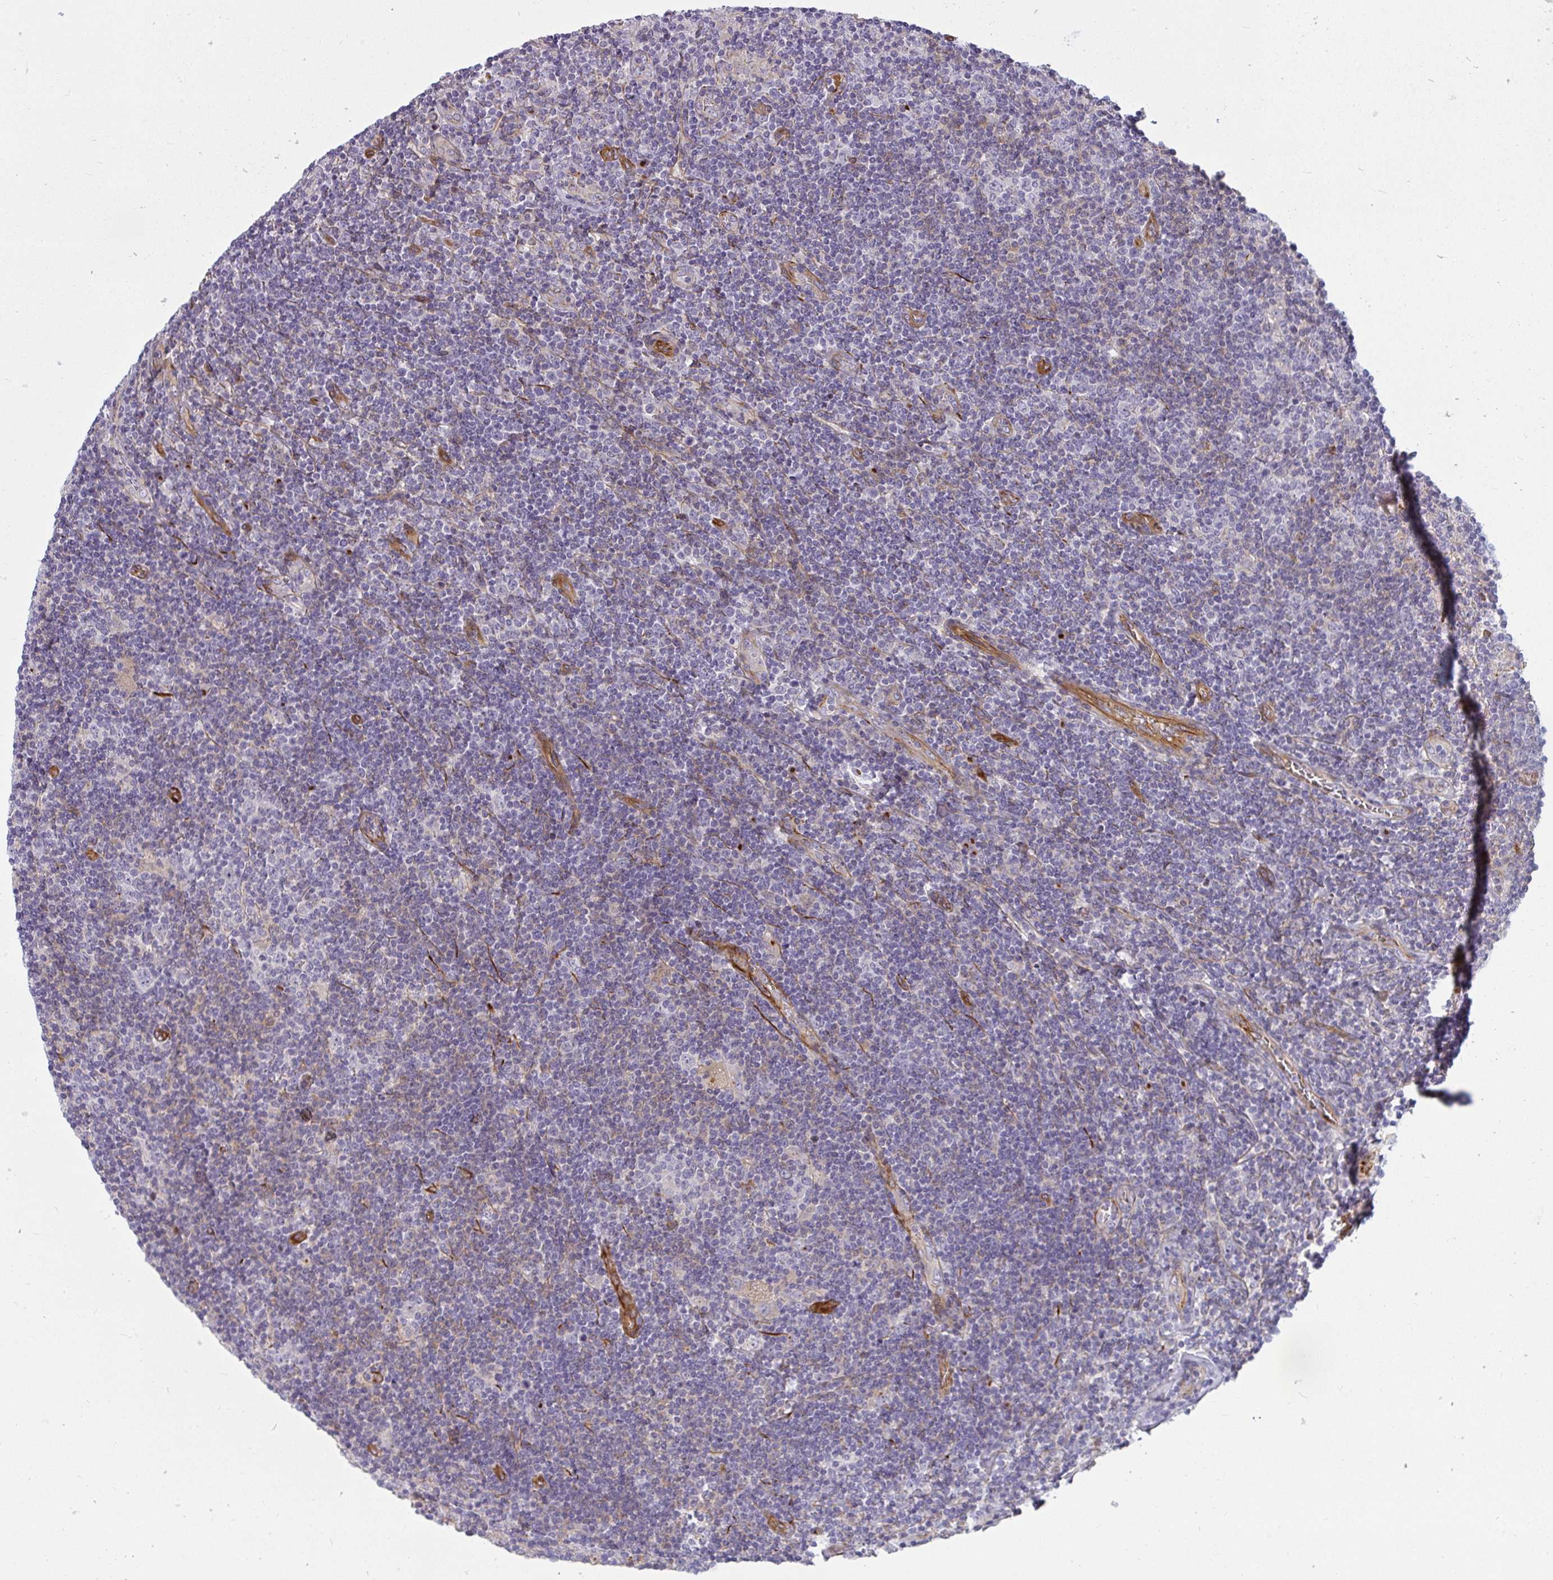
{"staining": {"intensity": "negative", "quantity": "none", "location": "none"}, "tissue": "lymphoma", "cell_type": "Tumor cells", "image_type": "cancer", "snomed": [{"axis": "morphology", "description": "Hodgkin's disease, NOS"}, {"axis": "topography", "description": "Lymph node"}], "caption": "An IHC photomicrograph of lymphoma is shown. There is no staining in tumor cells of lymphoma.", "gene": "IFIT3", "patient": {"sex": "male", "age": 40}}